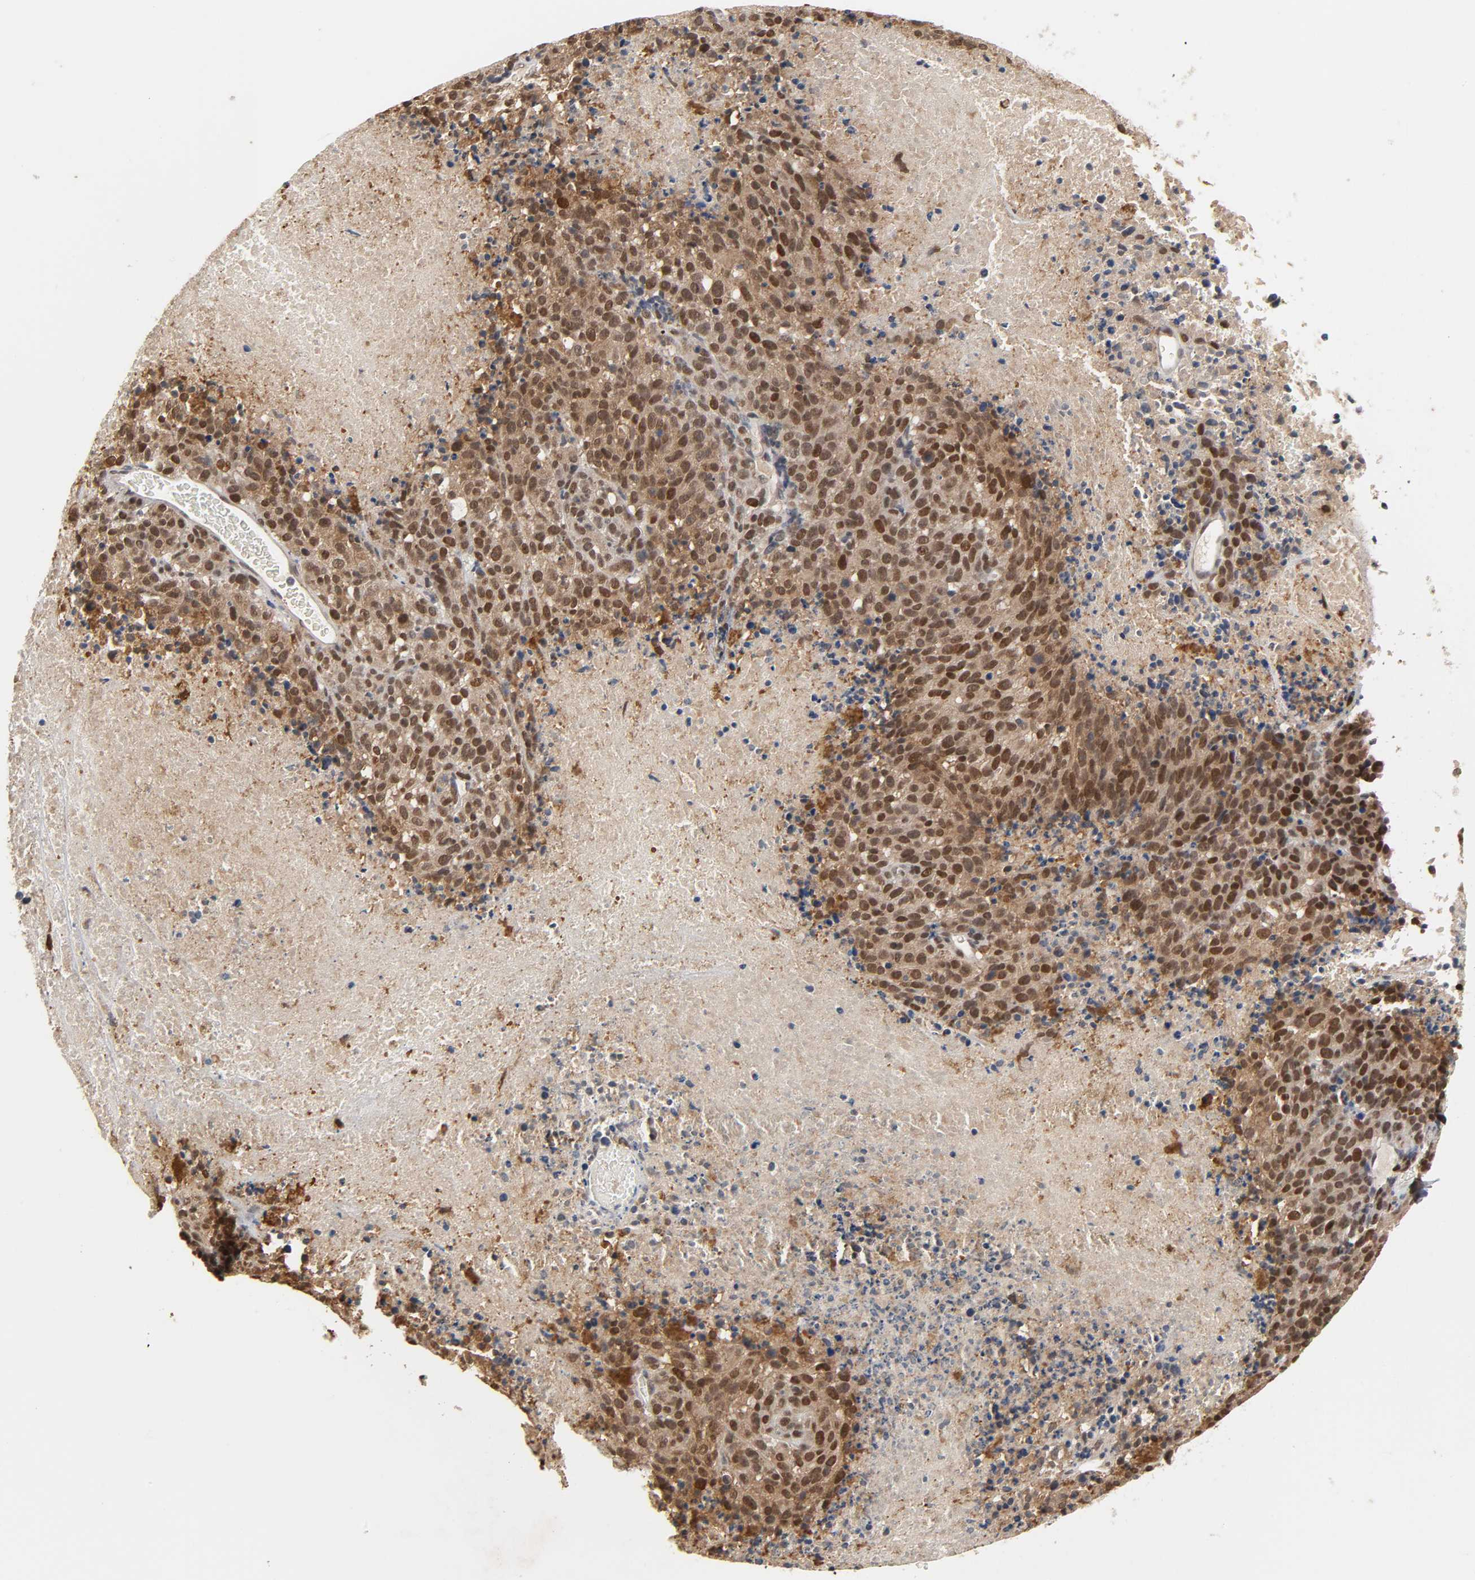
{"staining": {"intensity": "strong", "quantity": ">75%", "location": "cytoplasmic/membranous,nuclear"}, "tissue": "melanoma", "cell_type": "Tumor cells", "image_type": "cancer", "snomed": [{"axis": "morphology", "description": "Malignant melanoma, Metastatic site"}, {"axis": "topography", "description": "Cerebral cortex"}], "caption": "Immunohistochemistry photomicrograph of neoplastic tissue: human malignant melanoma (metastatic site) stained using immunohistochemistry (IHC) reveals high levels of strong protein expression localized specifically in the cytoplasmic/membranous and nuclear of tumor cells, appearing as a cytoplasmic/membranous and nuclear brown color.", "gene": "HTR1E", "patient": {"sex": "female", "age": 52}}